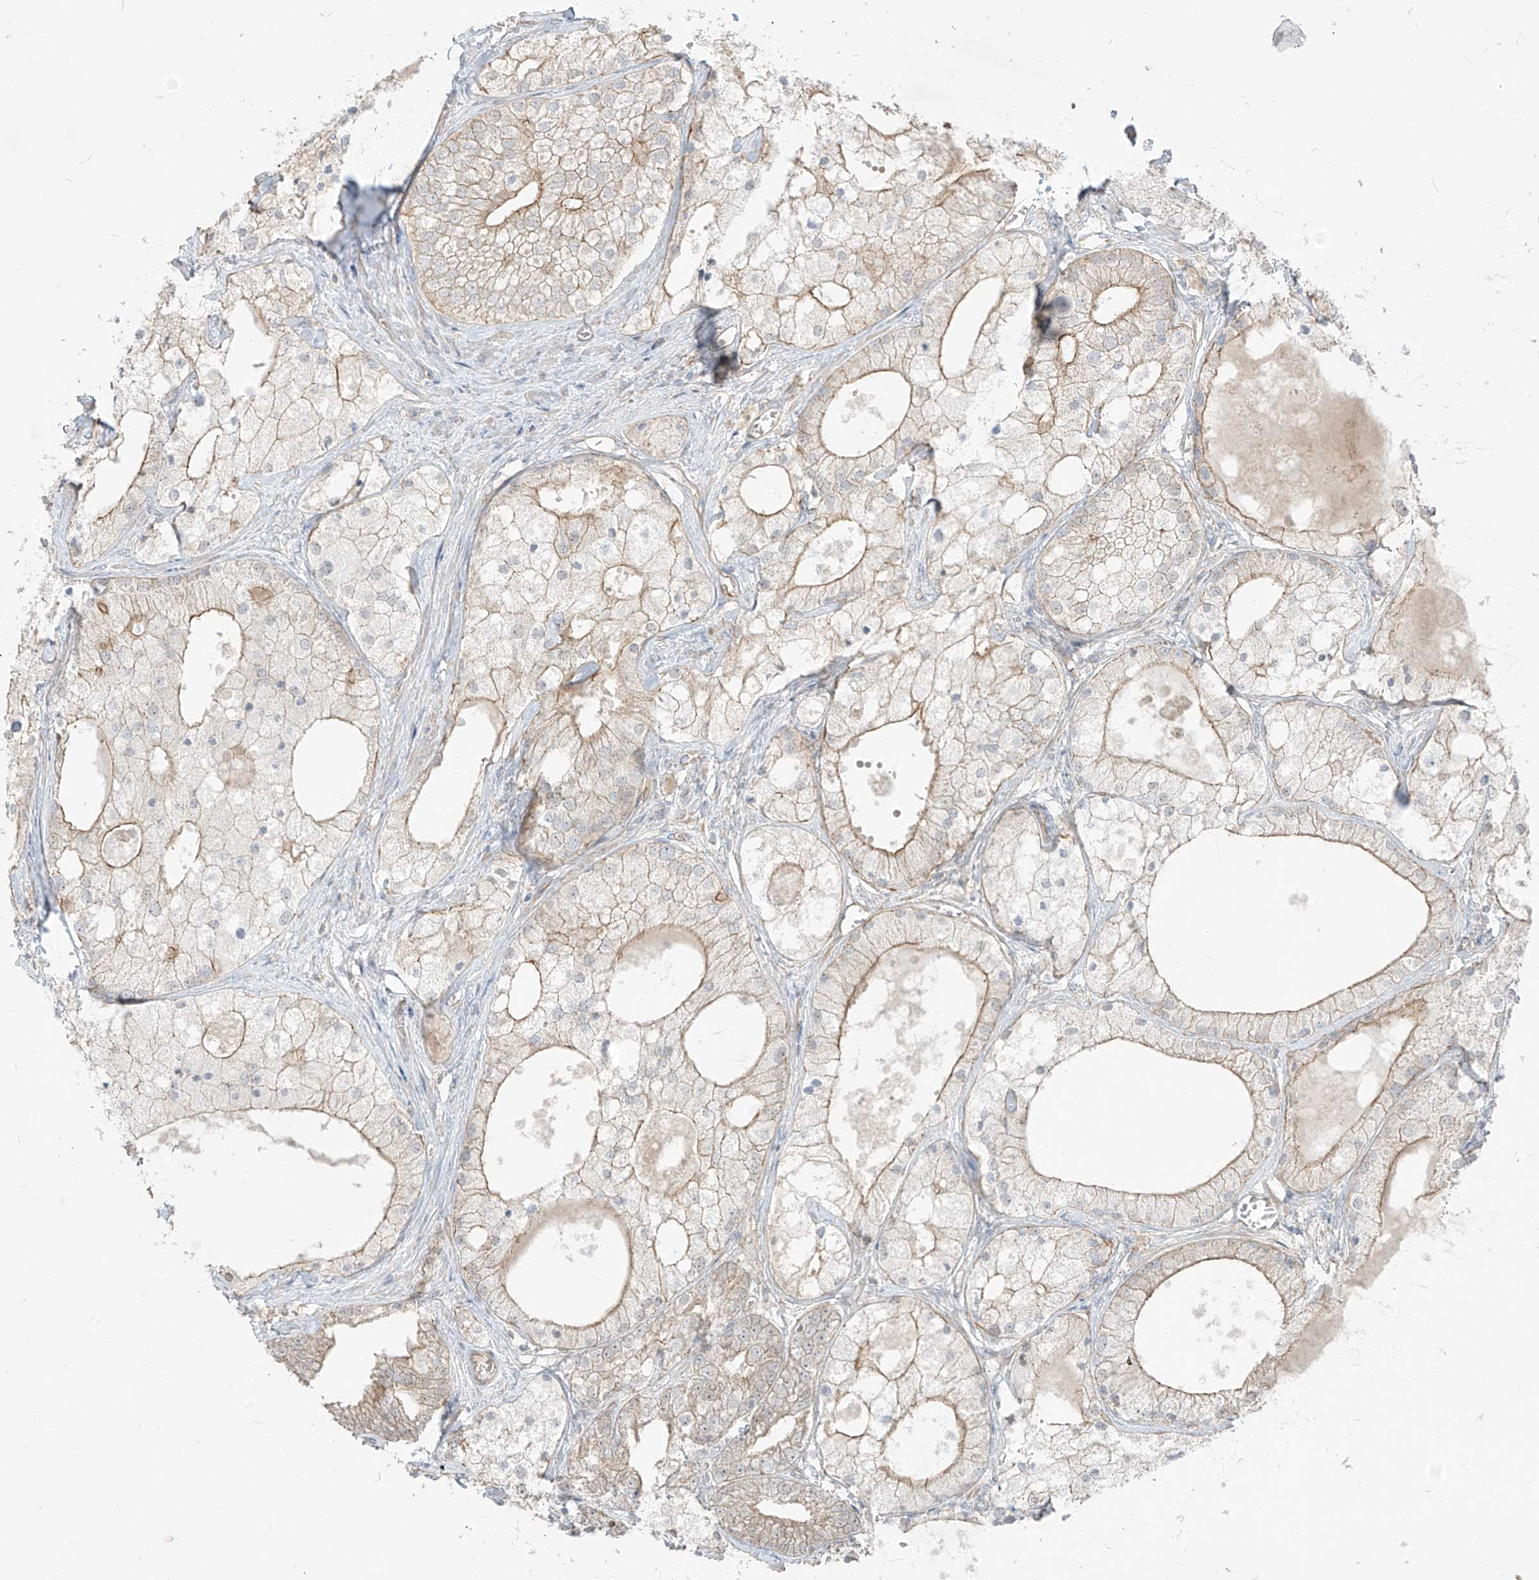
{"staining": {"intensity": "weak", "quantity": "25%-75%", "location": "cytoplasmic/membranous"}, "tissue": "prostate cancer", "cell_type": "Tumor cells", "image_type": "cancer", "snomed": [{"axis": "morphology", "description": "Adenocarcinoma, Low grade"}, {"axis": "topography", "description": "Prostate"}], "caption": "Prostate adenocarcinoma (low-grade) stained with DAB (3,3'-diaminobenzidine) IHC shows low levels of weak cytoplasmic/membranous expression in about 25%-75% of tumor cells.", "gene": "EPHX4", "patient": {"sex": "male", "age": 69}}